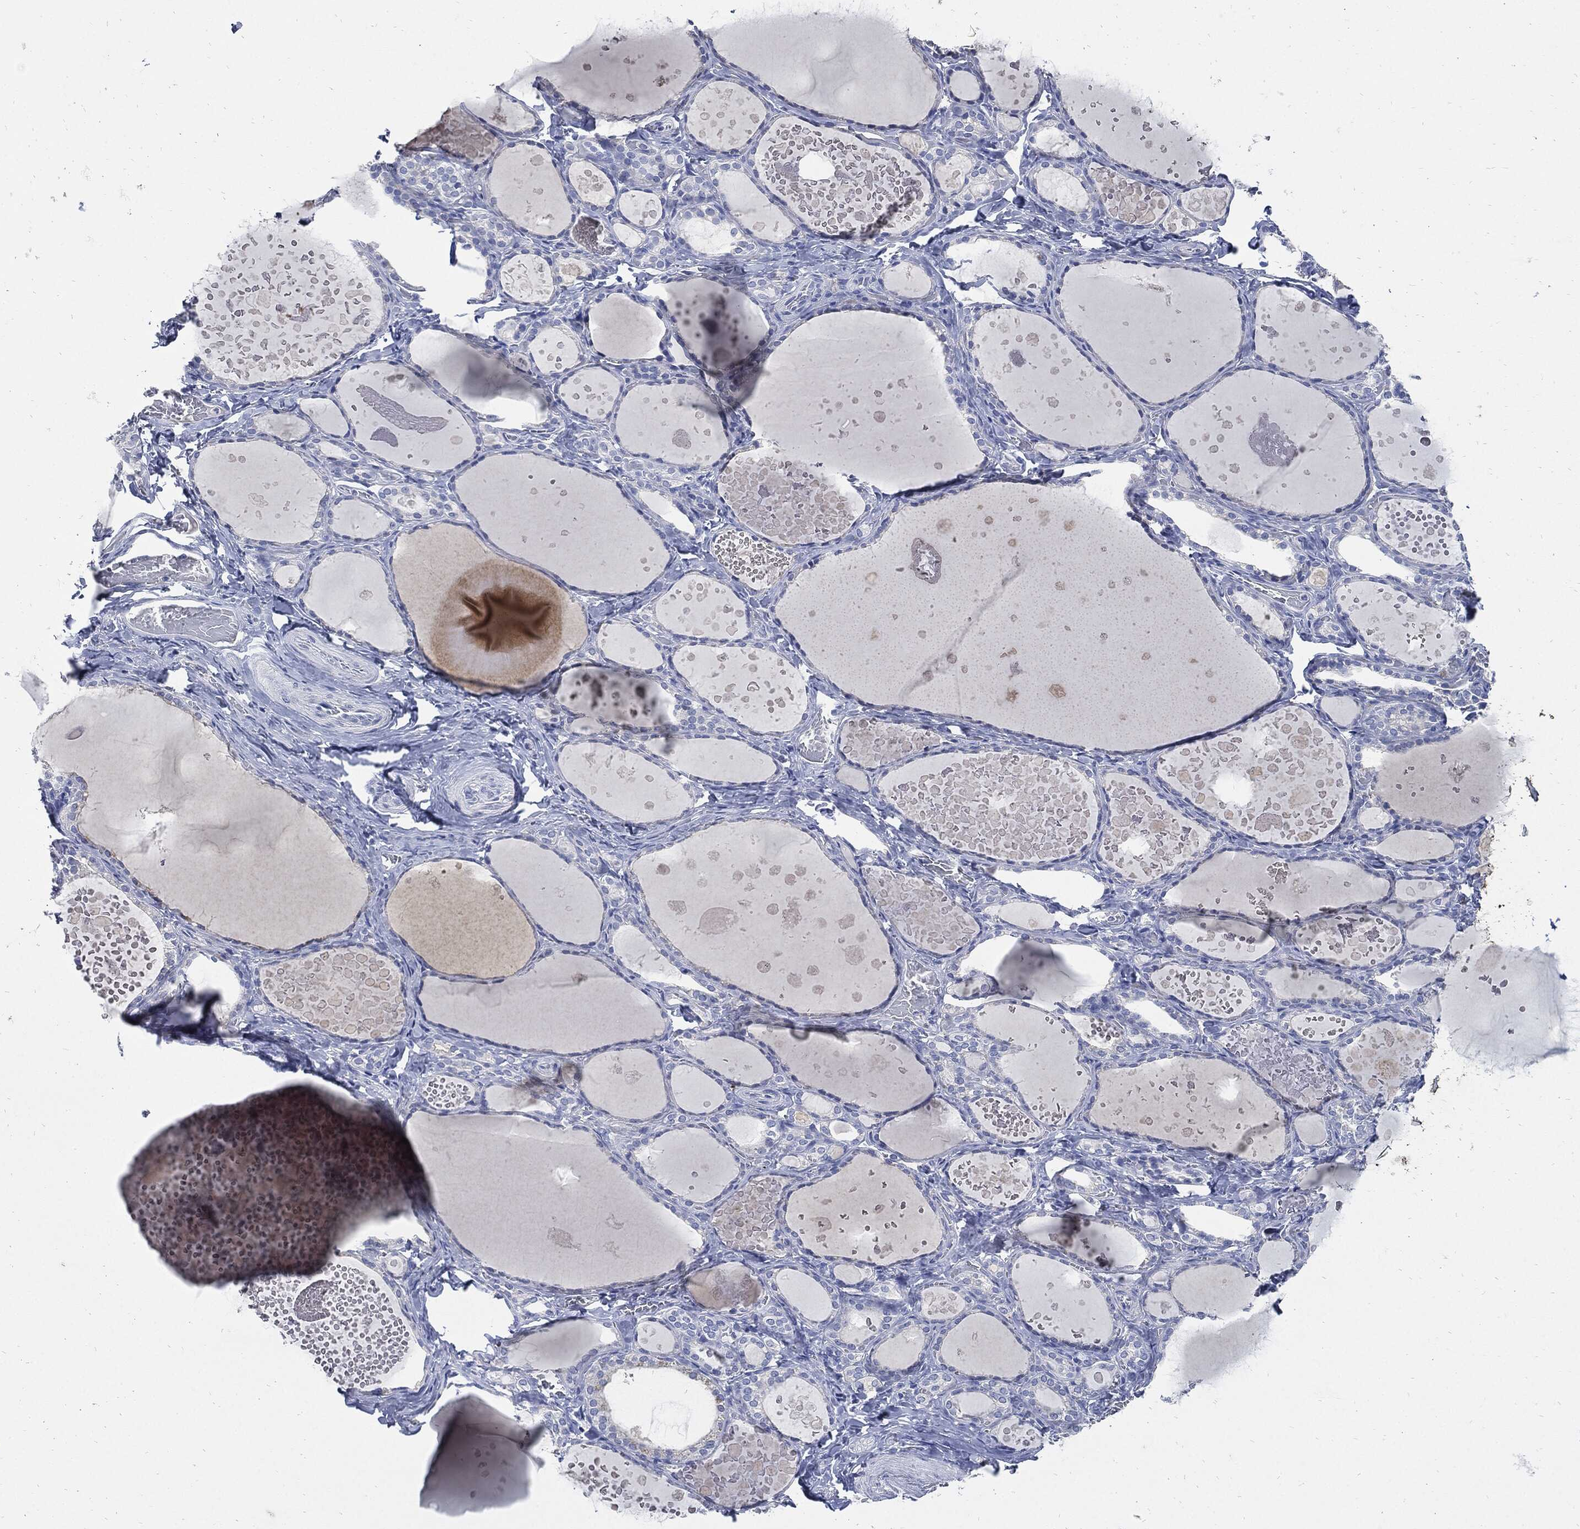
{"staining": {"intensity": "negative", "quantity": "none", "location": "none"}, "tissue": "thyroid gland", "cell_type": "Glandular cells", "image_type": "normal", "snomed": [{"axis": "morphology", "description": "Normal tissue, NOS"}, {"axis": "topography", "description": "Thyroid gland"}], "caption": "Immunohistochemical staining of normal thyroid gland demonstrates no significant positivity in glandular cells. (Stains: DAB IHC with hematoxylin counter stain, Microscopy: brightfield microscopy at high magnification).", "gene": "CPE", "patient": {"sex": "female", "age": 56}}